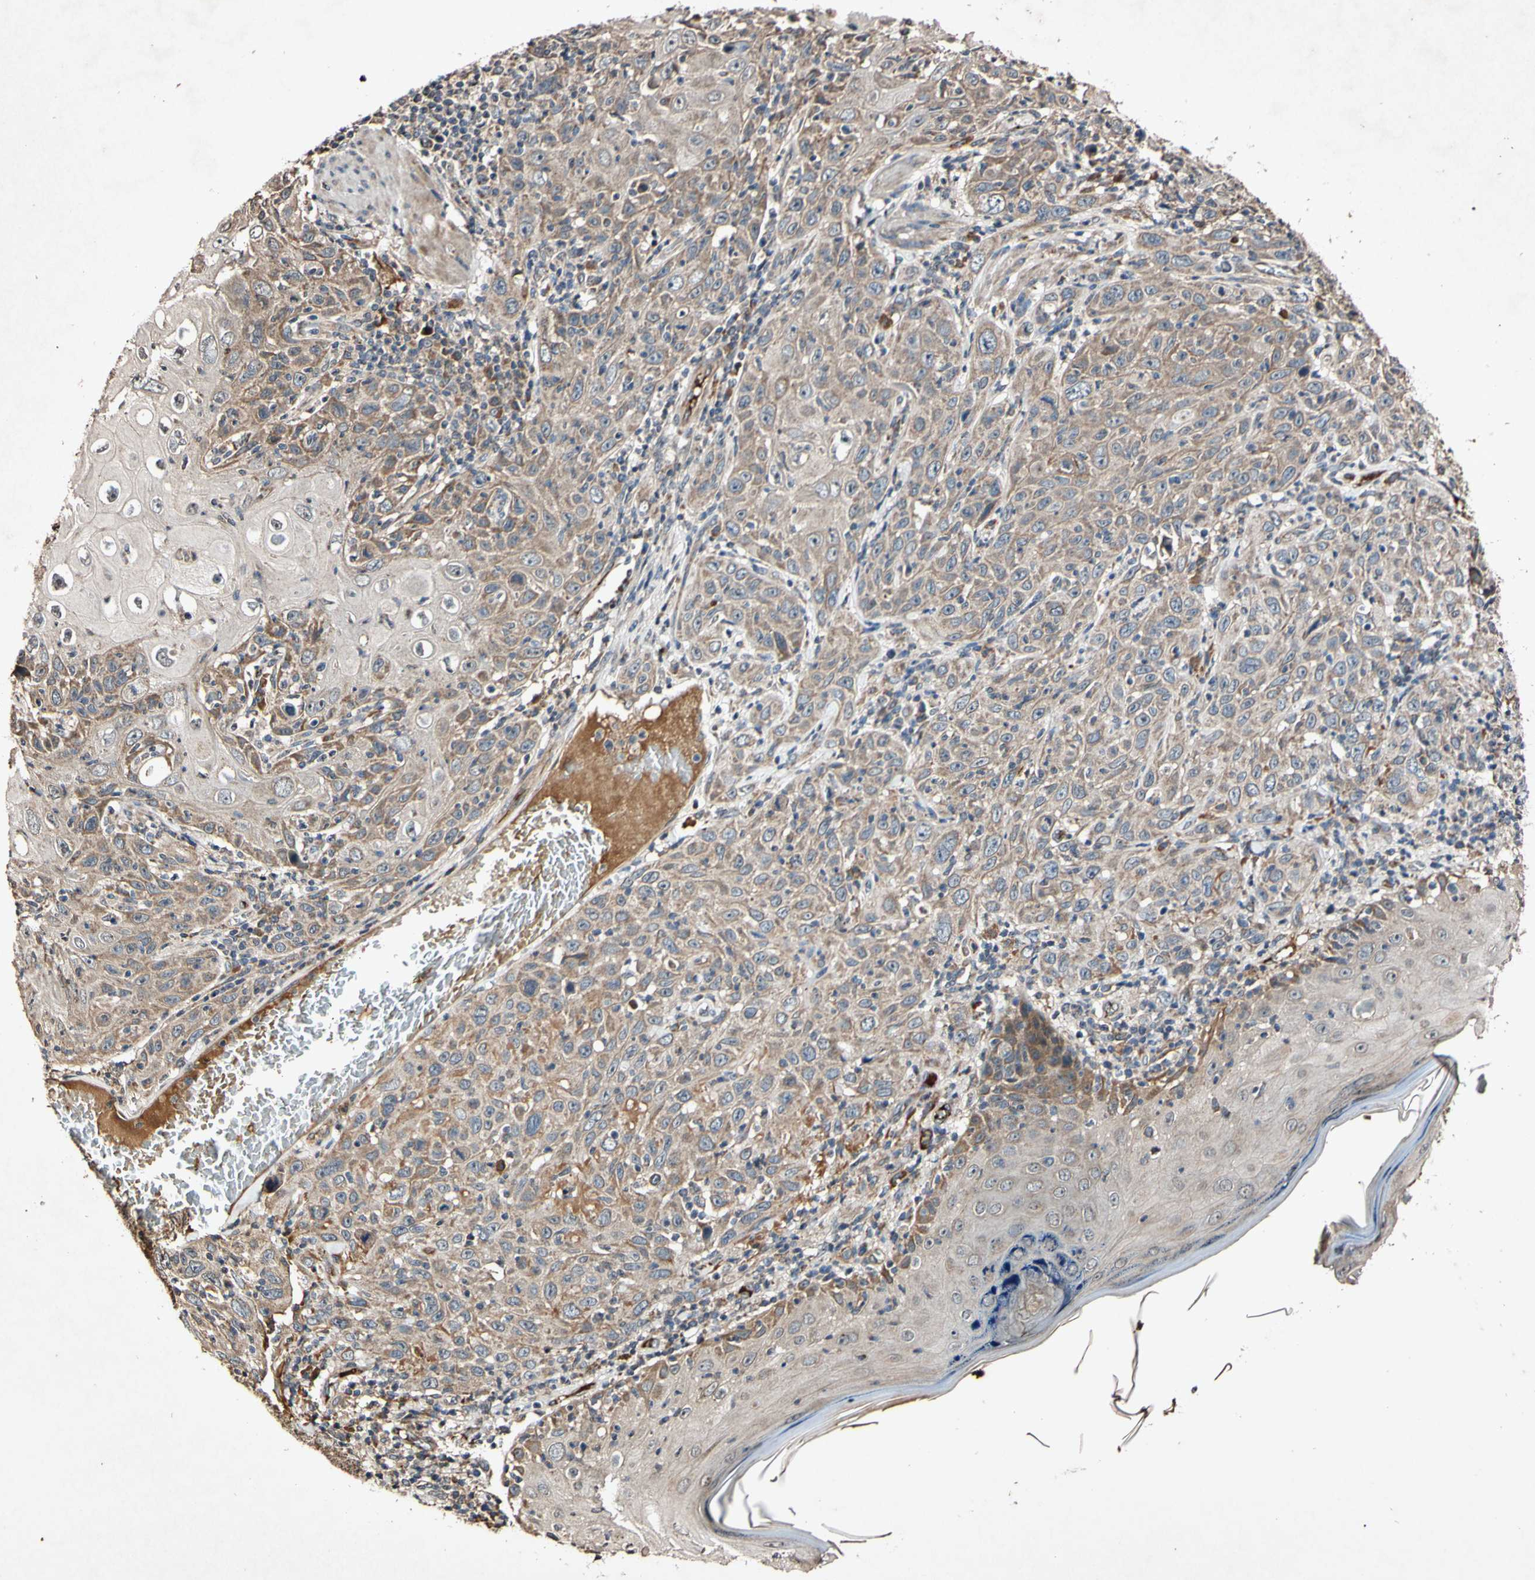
{"staining": {"intensity": "moderate", "quantity": ">75%", "location": "cytoplasmic/membranous"}, "tissue": "skin cancer", "cell_type": "Tumor cells", "image_type": "cancer", "snomed": [{"axis": "morphology", "description": "Squamous cell carcinoma, NOS"}, {"axis": "topography", "description": "Skin"}], "caption": "Immunohistochemical staining of human skin cancer (squamous cell carcinoma) shows medium levels of moderate cytoplasmic/membranous expression in approximately >75% of tumor cells.", "gene": "PLAT", "patient": {"sex": "female", "age": 88}}